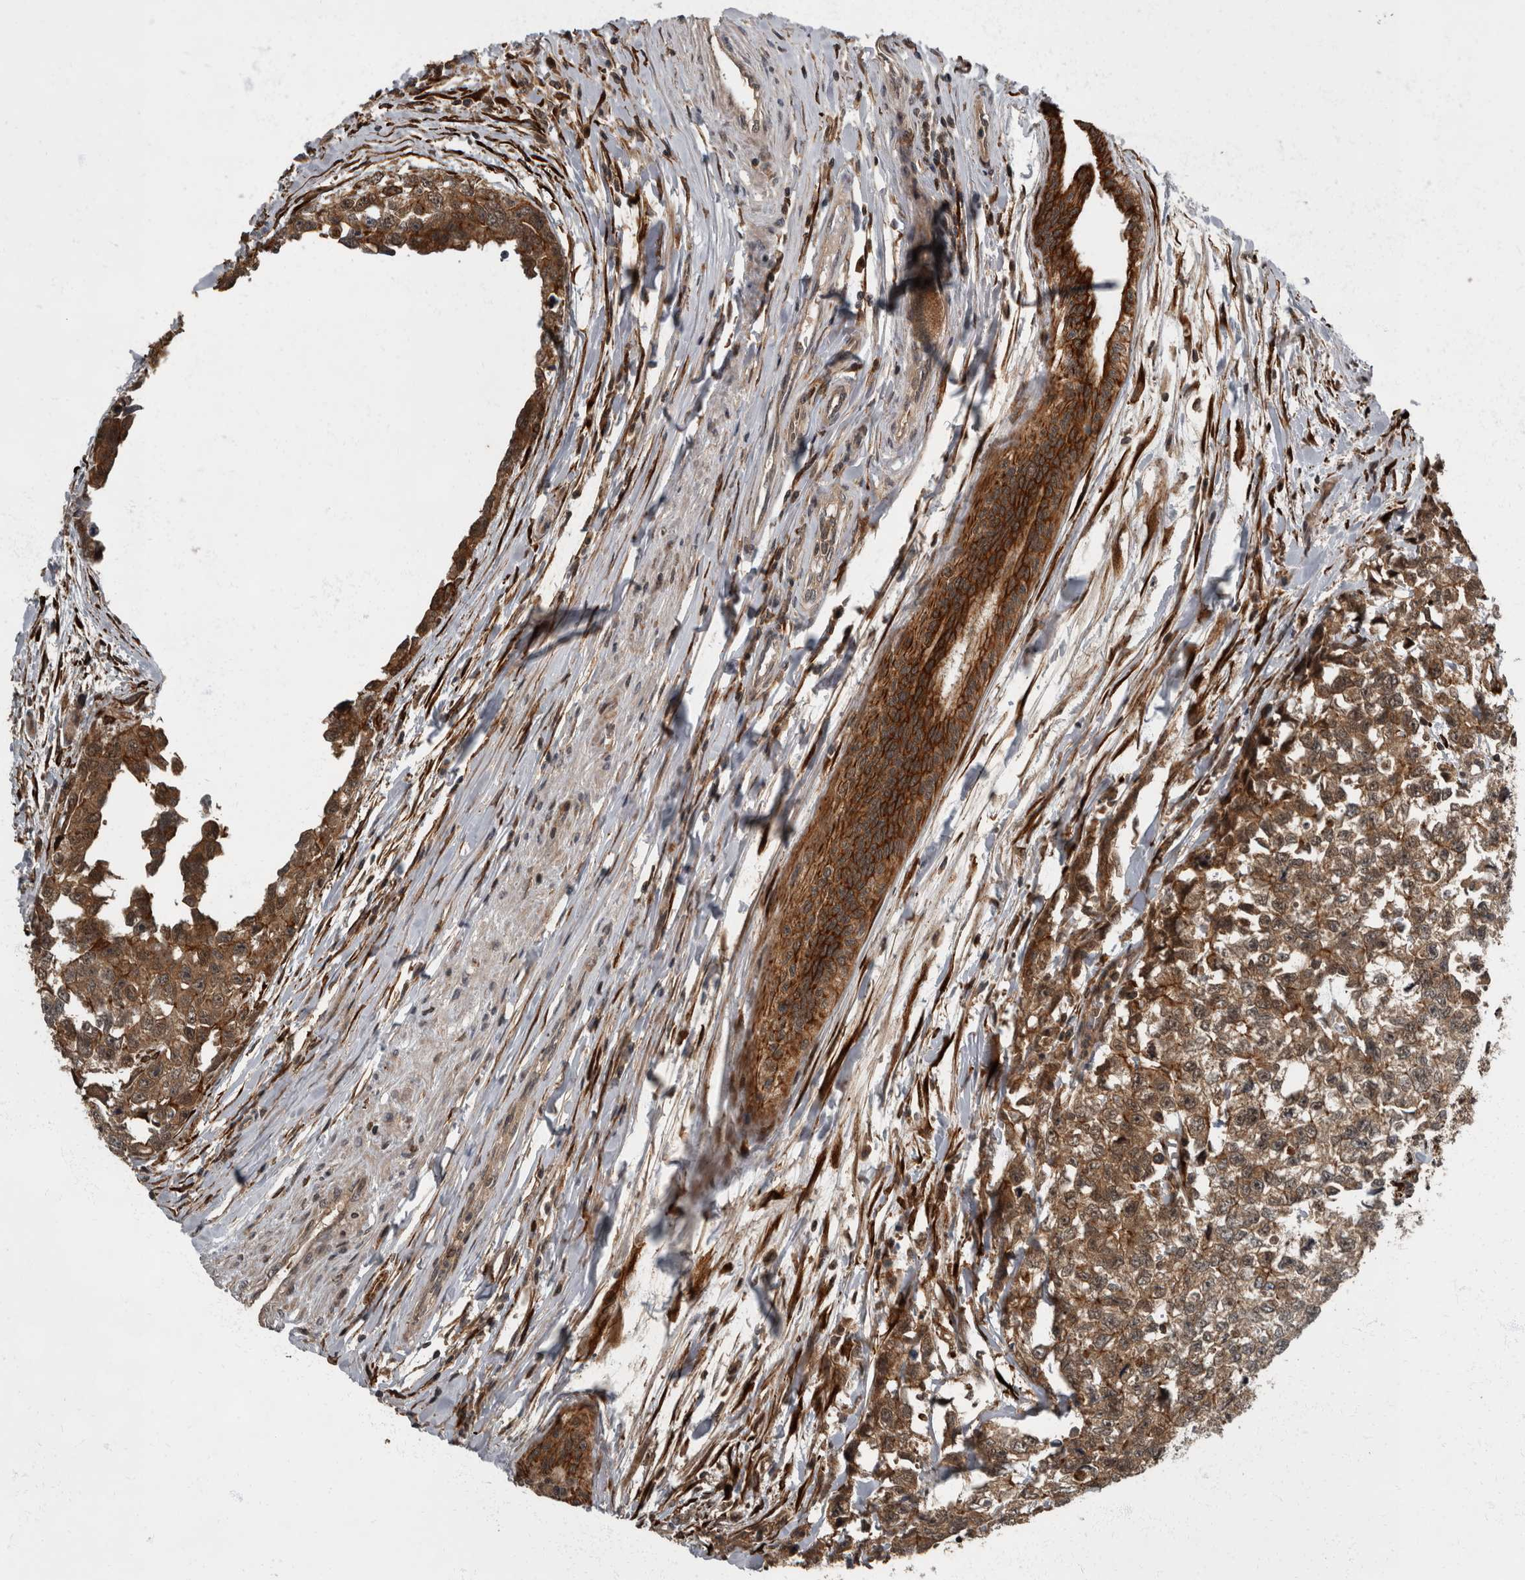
{"staining": {"intensity": "moderate", "quantity": ">75%", "location": "cytoplasmic/membranous"}, "tissue": "testis cancer", "cell_type": "Tumor cells", "image_type": "cancer", "snomed": [{"axis": "morphology", "description": "Carcinoma, Embryonal, NOS"}, {"axis": "topography", "description": "Testis"}], "caption": "High-magnification brightfield microscopy of testis cancer (embryonal carcinoma) stained with DAB (3,3'-diaminobenzidine) (brown) and counterstained with hematoxylin (blue). tumor cells exhibit moderate cytoplasmic/membranous positivity is present in about>75% of cells. (DAB = brown stain, brightfield microscopy at high magnification).", "gene": "RABGGTB", "patient": {"sex": "male", "age": 28}}